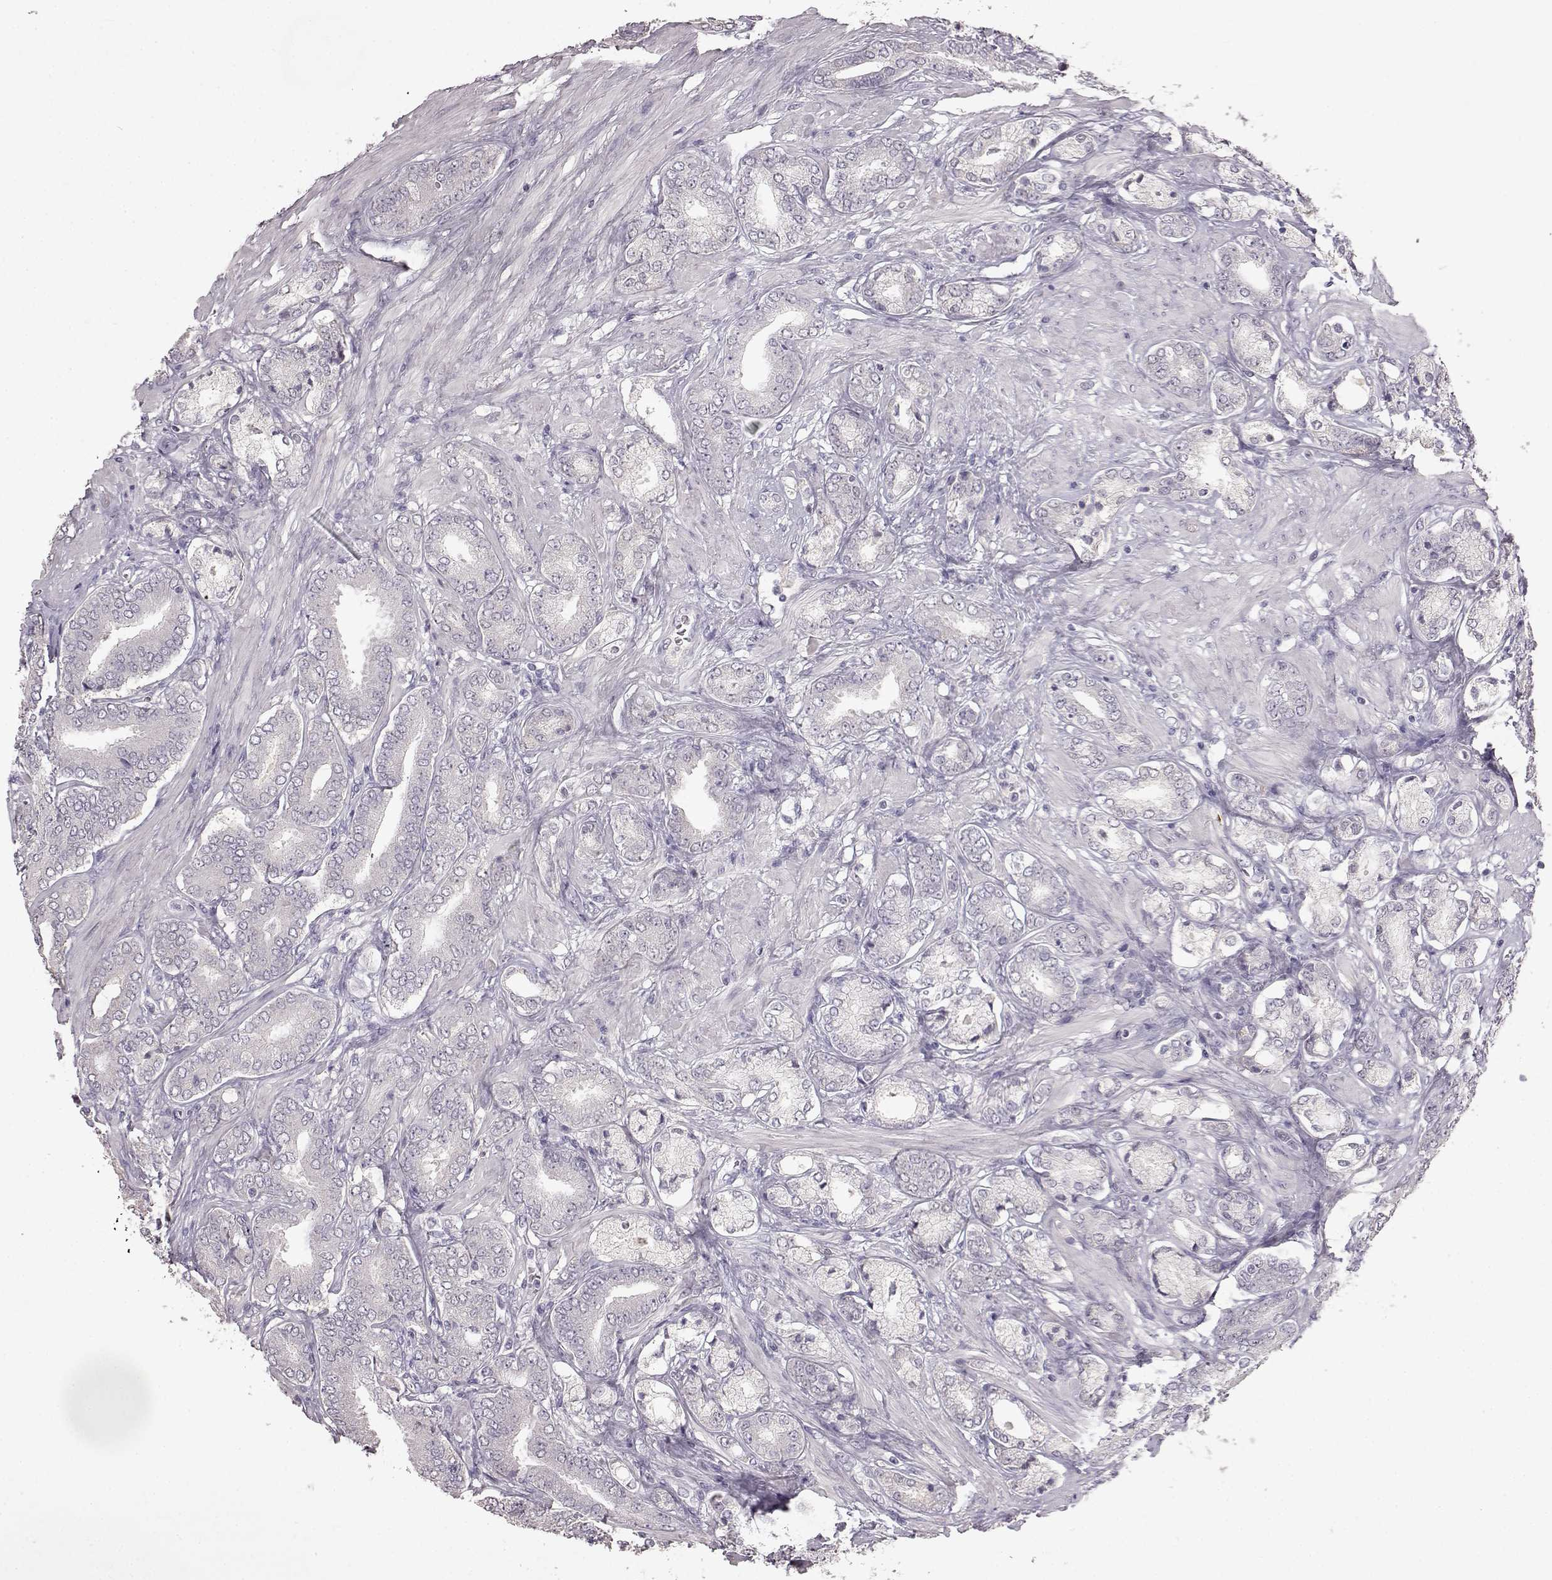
{"staining": {"intensity": "negative", "quantity": "none", "location": "none"}, "tissue": "prostate cancer", "cell_type": "Tumor cells", "image_type": "cancer", "snomed": [{"axis": "morphology", "description": "Adenocarcinoma, High grade"}, {"axis": "topography", "description": "Prostate"}], "caption": "The micrograph reveals no significant expression in tumor cells of prostate cancer (high-grade adenocarcinoma). The staining was performed using DAB (3,3'-diaminobenzidine) to visualize the protein expression in brown, while the nuclei were stained in blue with hematoxylin (Magnification: 20x).", "gene": "SPAG17", "patient": {"sex": "male", "age": 56}}